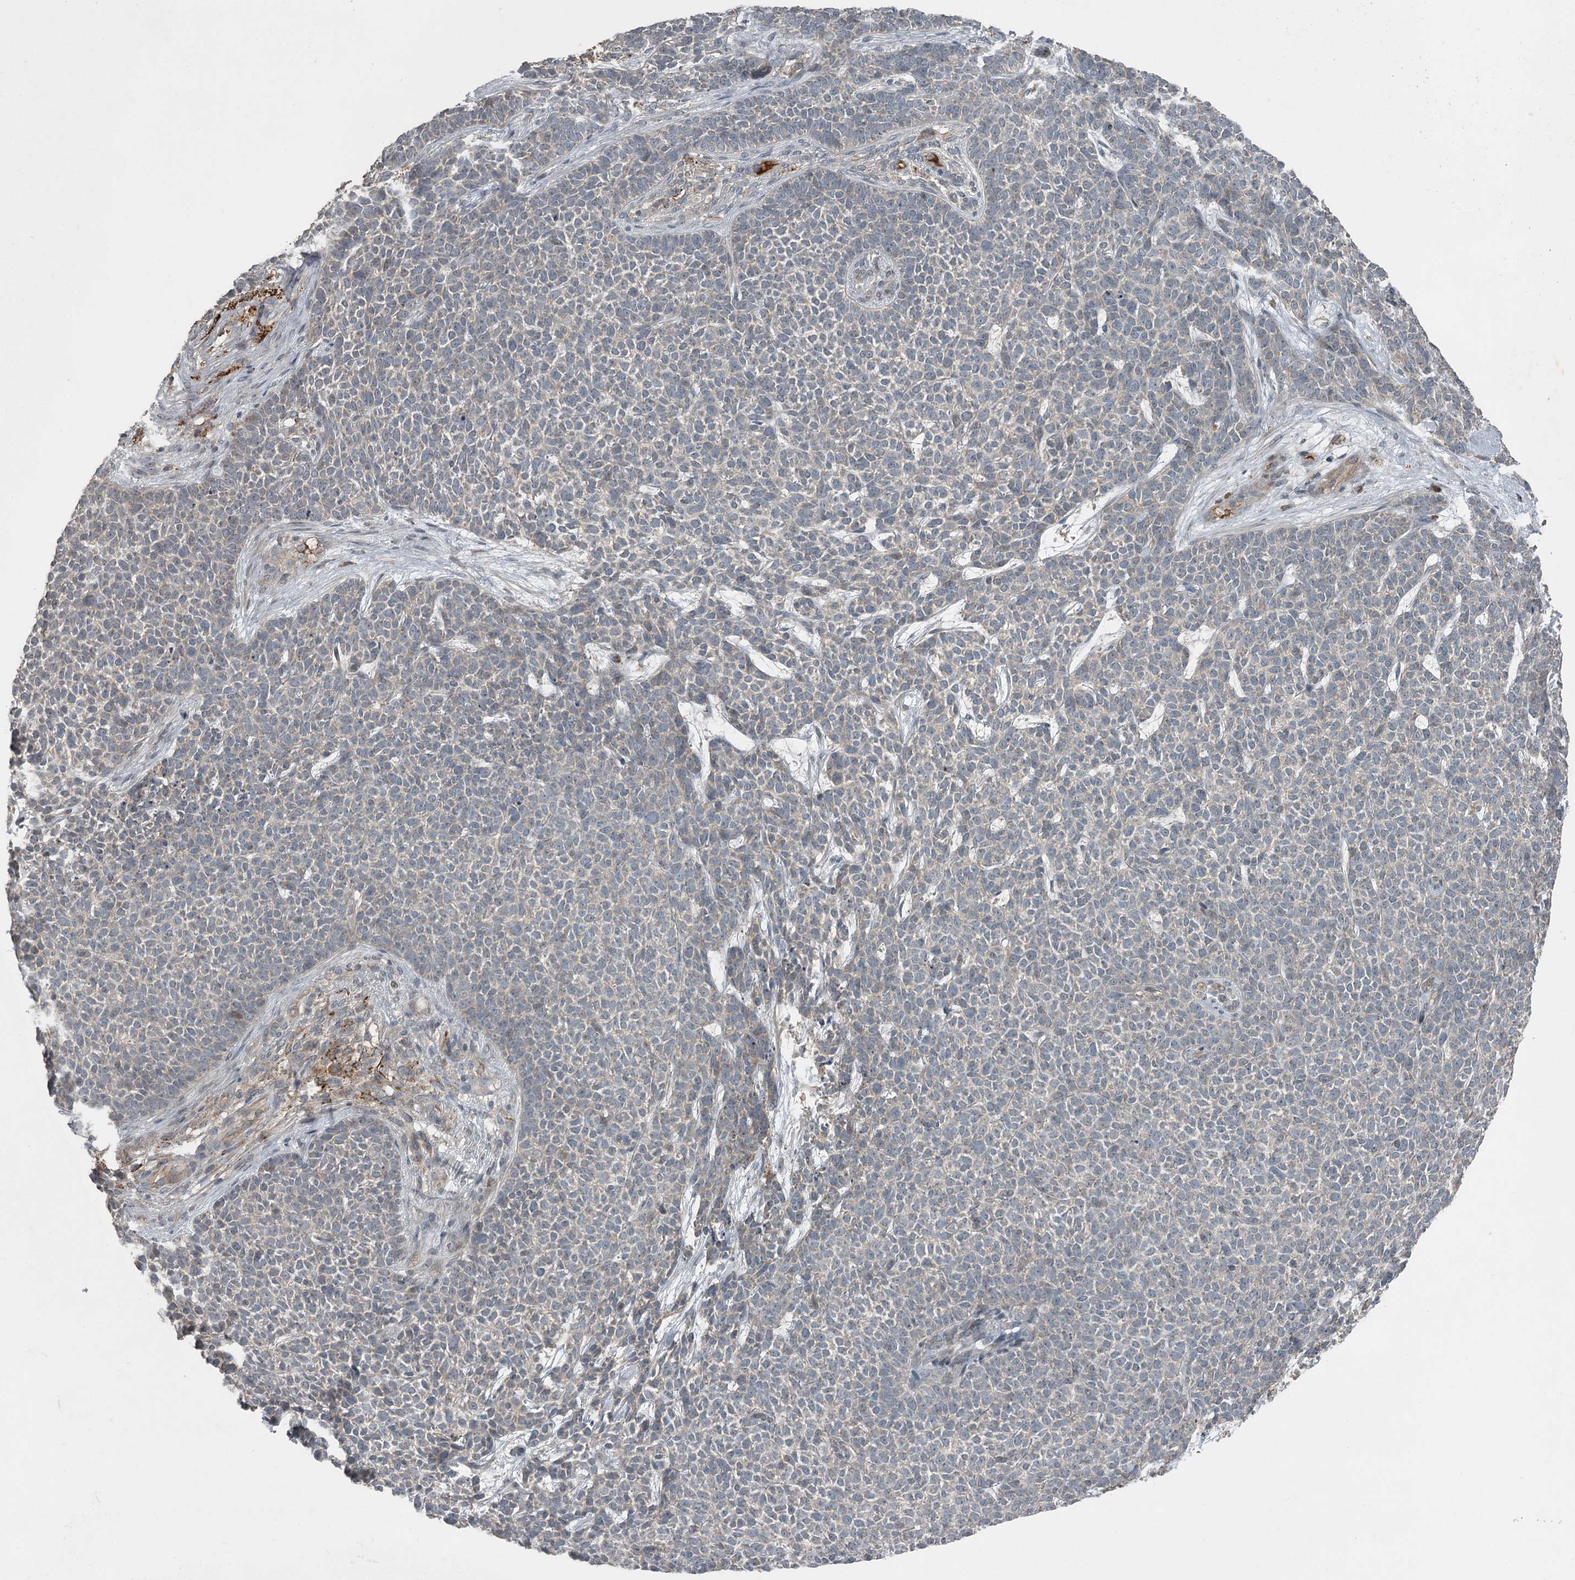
{"staining": {"intensity": "negative", "quantity": "none", "location": "none"}, "tissue": "skin cancer", "cell_type": "Tumor cells", "image_type": "cancer", "snomed": [{"axis": "morphology", "description": "Basal cell carcinoma"}, {"axis": "topography", "description": "Skin"}], "caption": "Tumor cells show no significant staining in skin cancer (basal cell carcinoma).", "gene": "SLC39A8", "patient": {"sex": "female", "age": 84}}